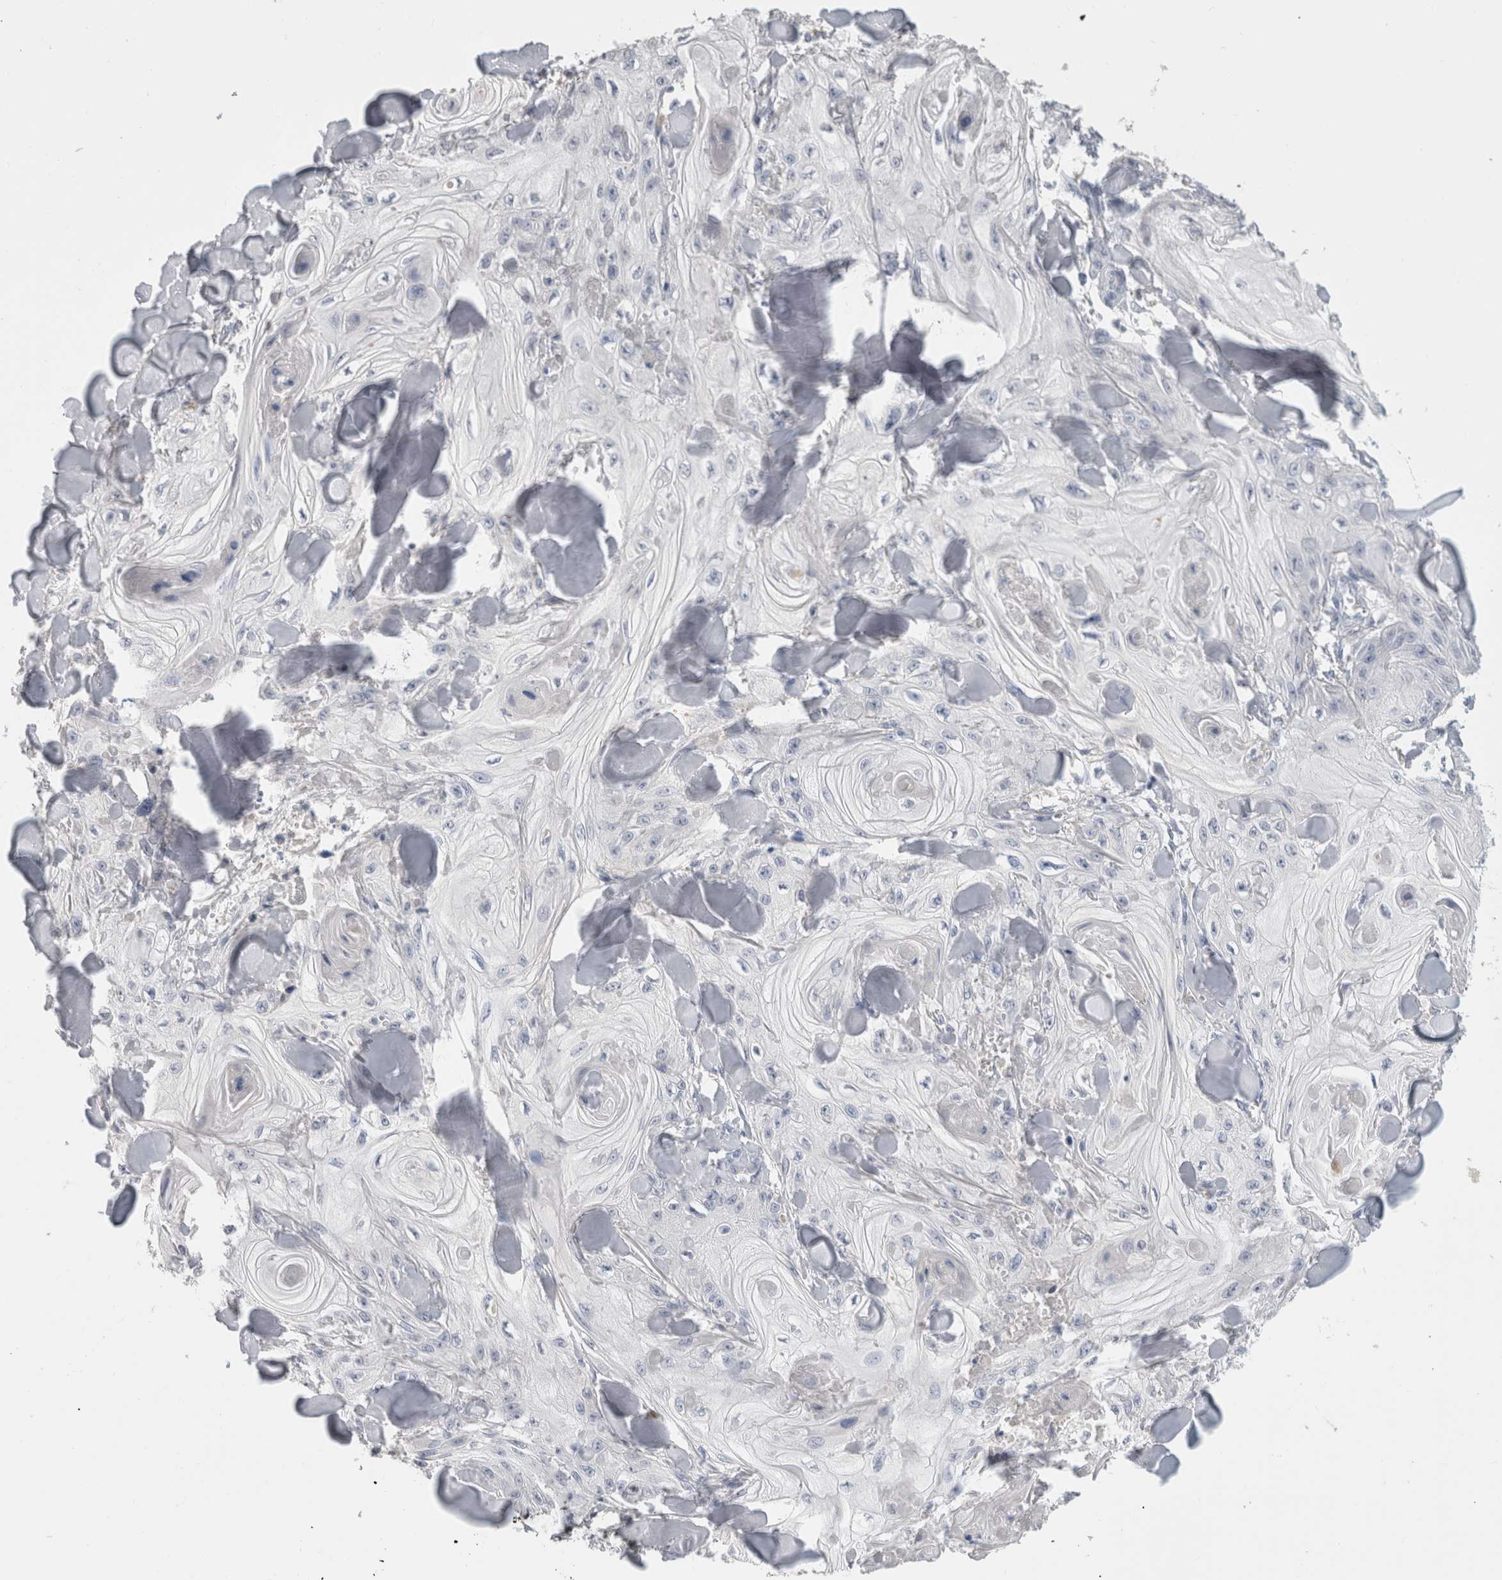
{"staining": {"intensity": "negative", "quantity": "none", "location": "none"}, "tissue": "skin cancer", "cell_type": "Tumor cells", "image_type": "cancer", "snomed": [{"axis": "morphology", "description": "Squamous cell carcinoma, NOS"}, {"axis": "topography", "description": "Skin"}], "caption": "Tumor cells show no significant protein positivity in squamous cell carcinoma (skin).", "gene": "SCGB1A1", "patient": {"sex": "male", "age": 74}}